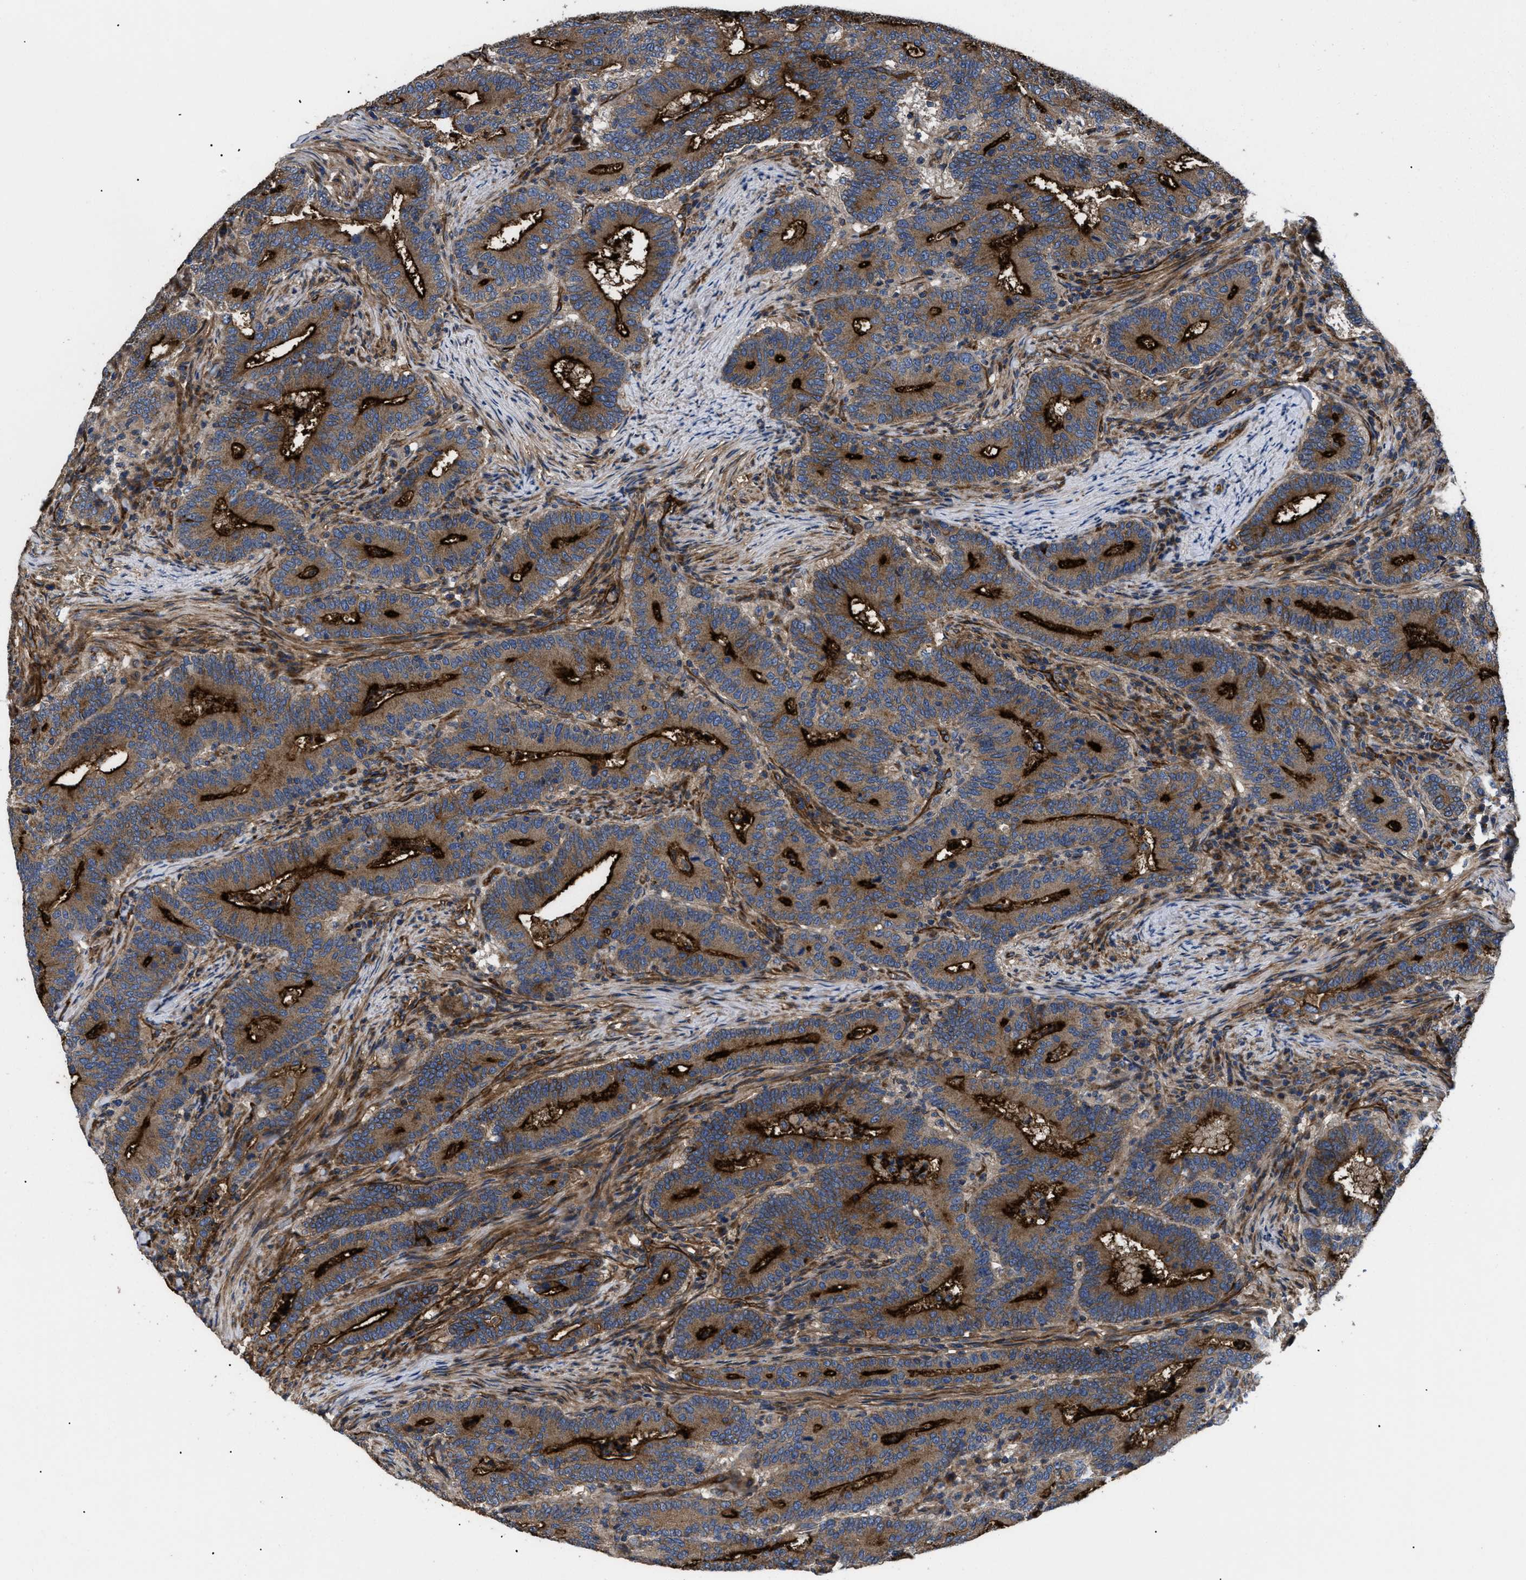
{"staining": {"intensity": "strong", "quantity": ">75%", "location": "cytoplasmic/membranous"}, "tissue": "colorectal cancer", "cell_type": "Tumor cells", "image_type": "cancer", "snomed": [{"axis": "morphology", "description": "Adenocarcinoma, NOS"}, {"axis": "topography", "description": "Colon"}], "caption": "Colorectal cancer stained with DAB immunohistochemistry shows high levels of strong cytoplasmic/membranous staining in about >75% of tumor cells.", "gene": "NT5E", "patient": {"sex": "female", "age": 66}}